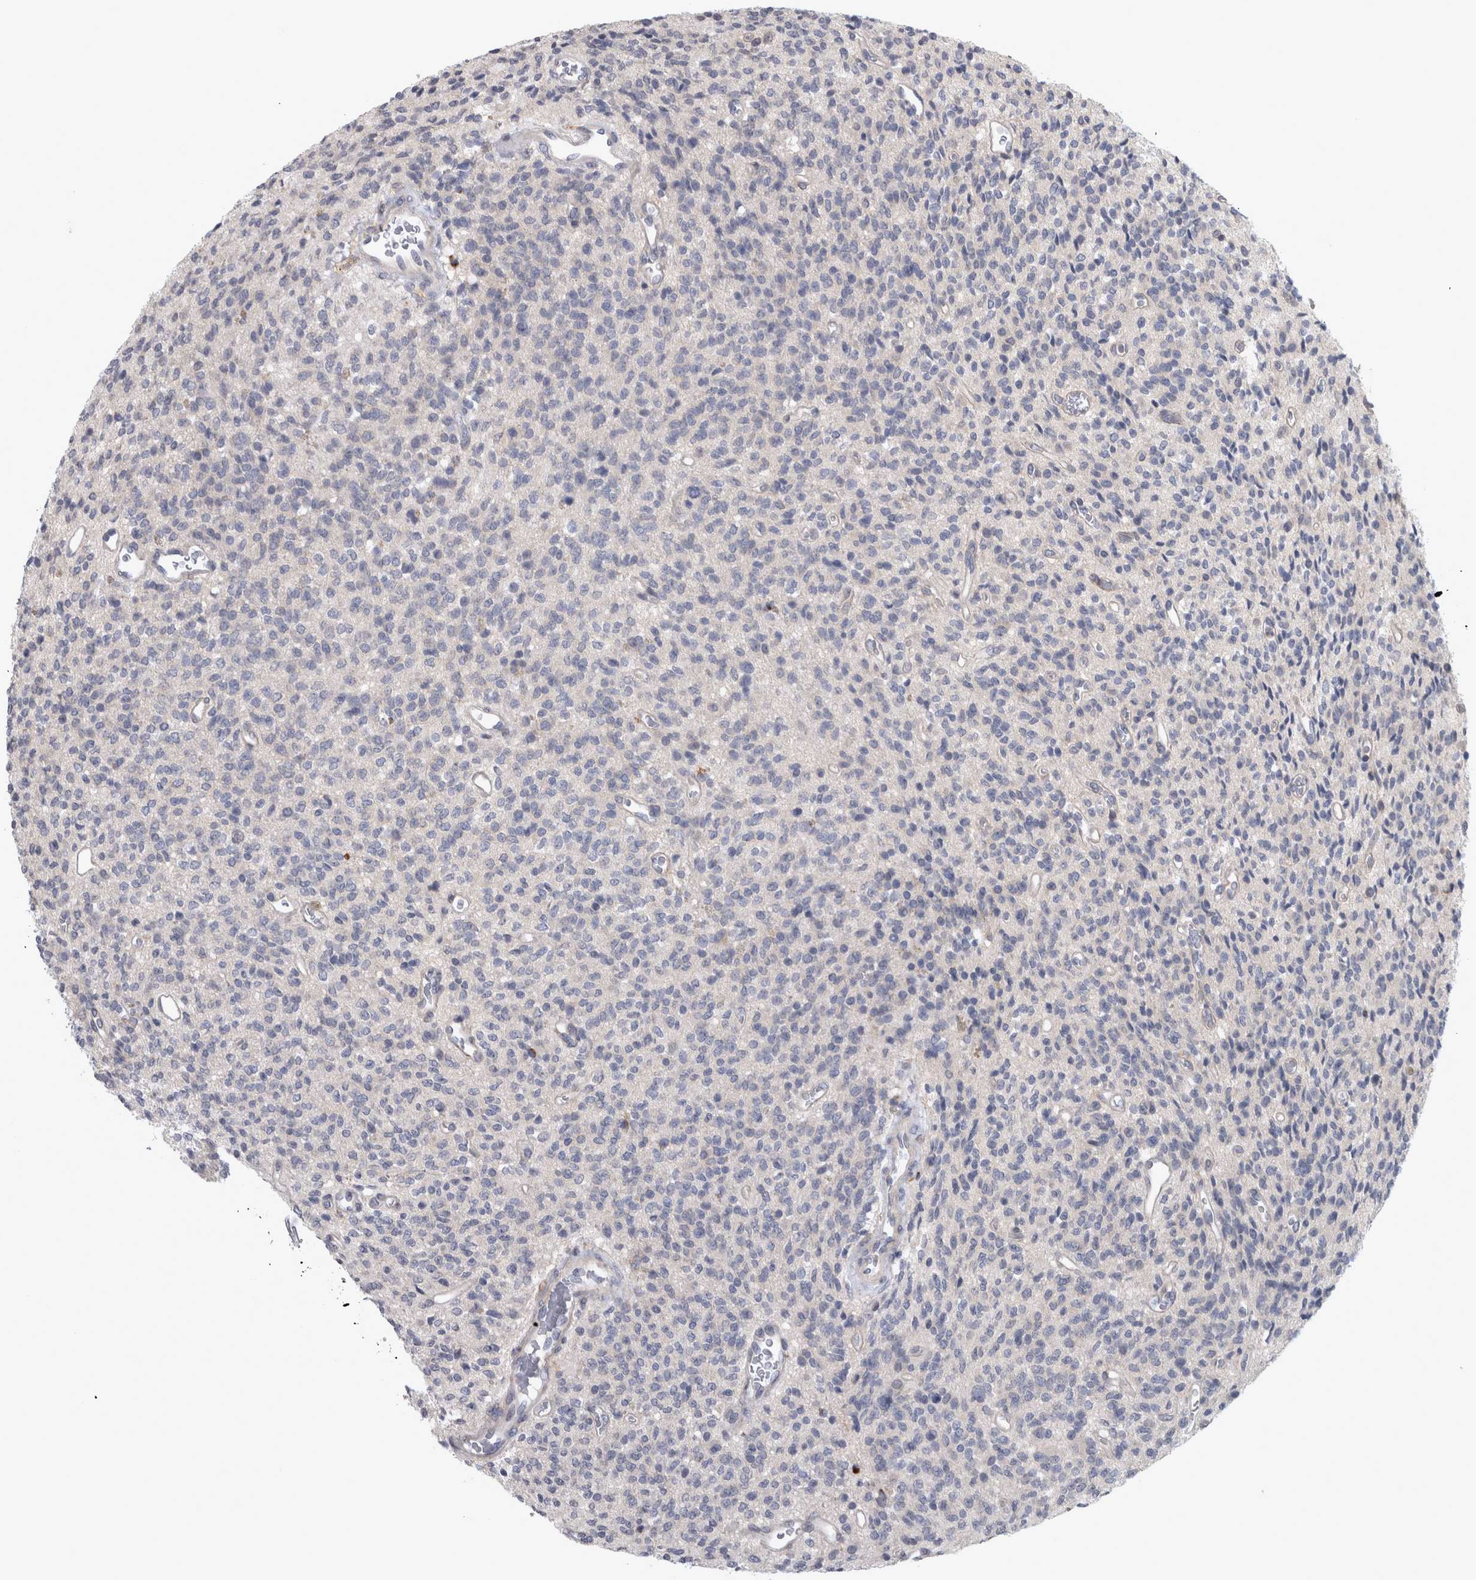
{"staining": {"intensity": "negative", "quantity": "none", "location": "none"}, "tissue": "glioma", "cell_type": "Tumor cells", "image_type": "cancer", "snomed": [{"axis": "morphology", "description": "Glioma, malignant, High grade"}, {"axis": "topography", "description": "Brain"}], "caption": "This micrograph is of glioma stained with immunohistochemistry (IHC) to label a protein in brown with the nuclei are counter-stained blue. There is no staining in tumor cells.", "gene": "PRKCI", "patient": {"sex": "male", "age": 34}}